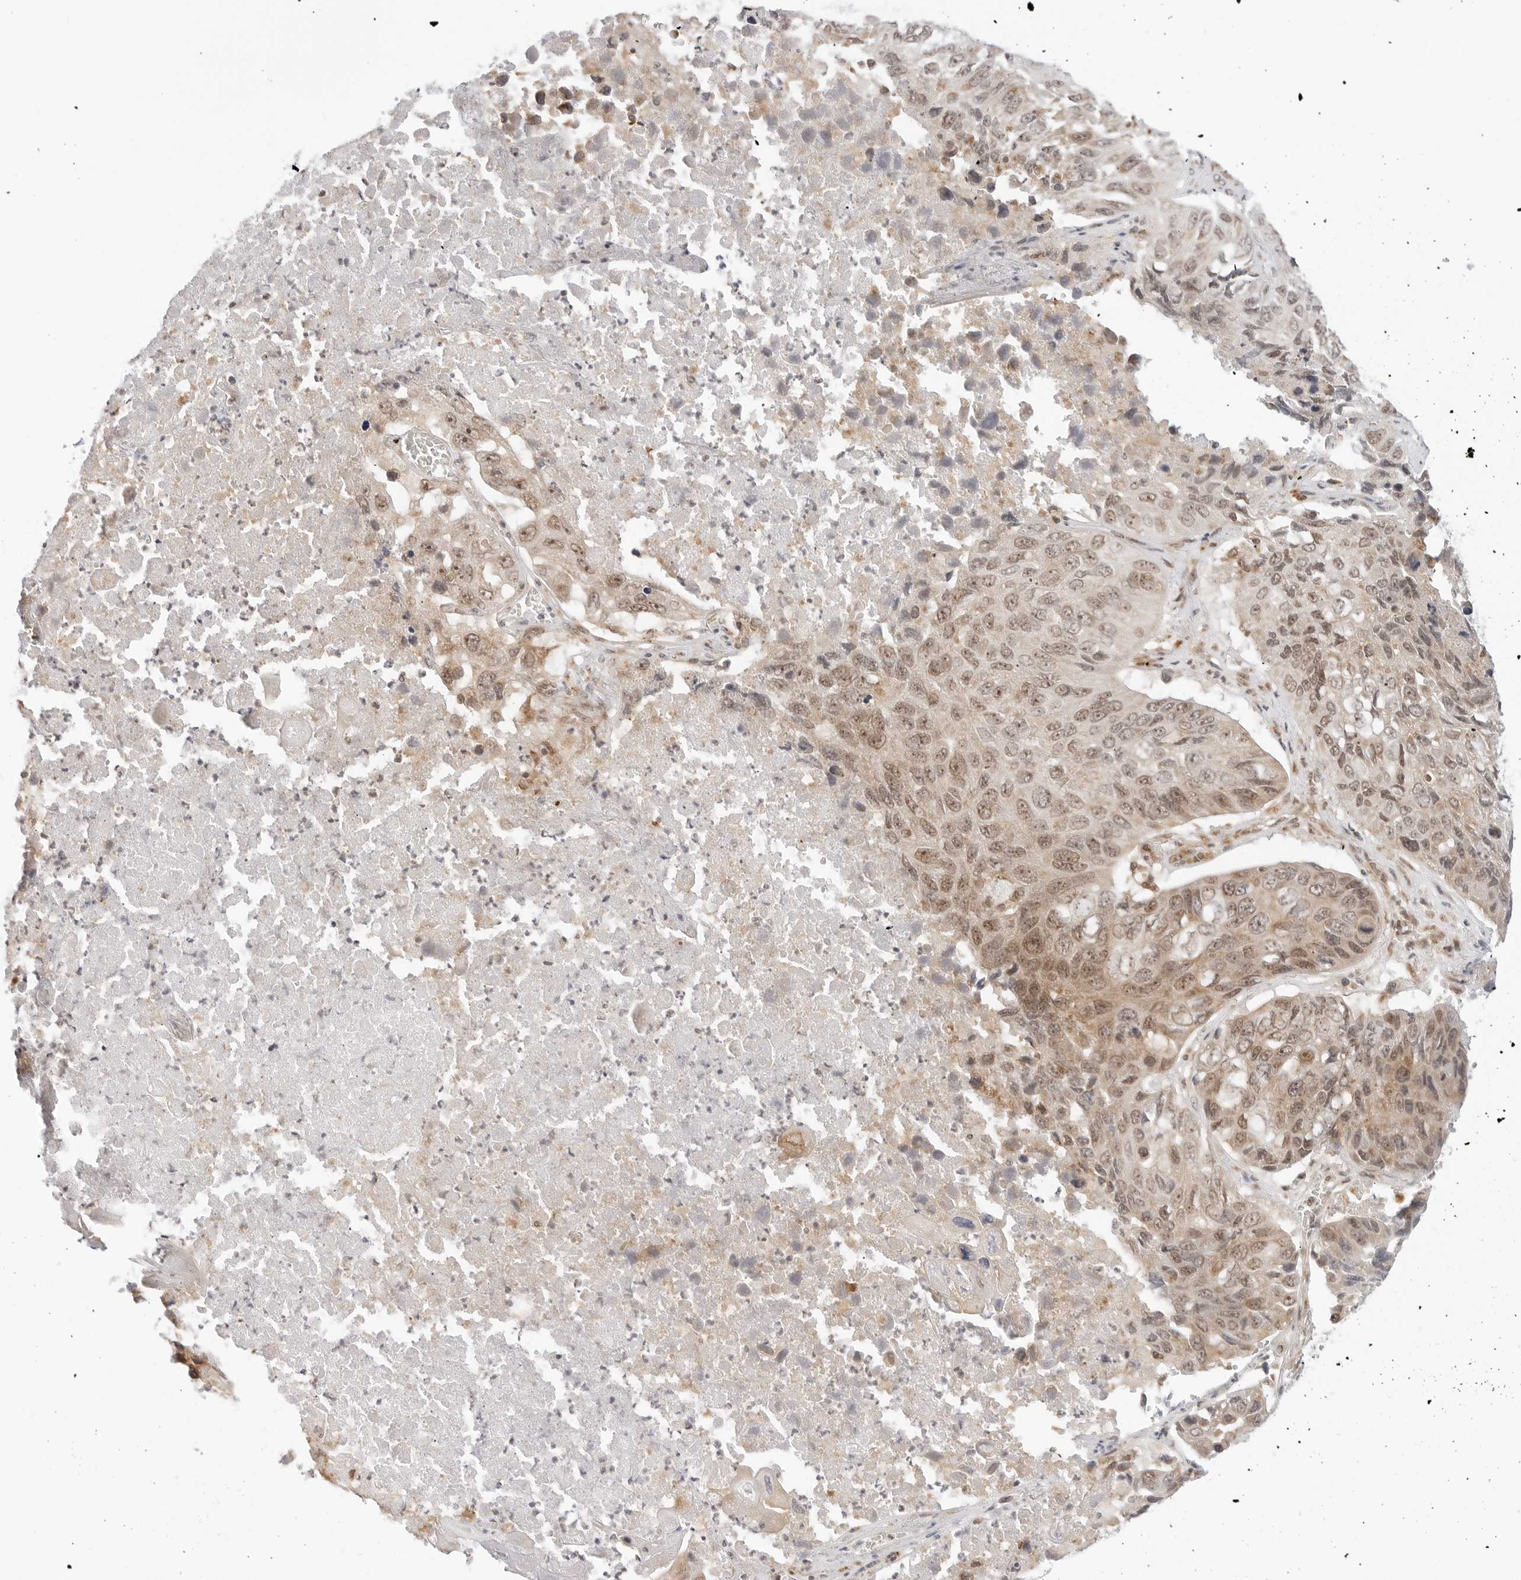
{"staining": {"intensity": "moderate", "quantity": ">75%", "location": "cytoplasmic/membranous,nuclear"}, "tissue": "lung cancer", "cell_type": "Tumor cells", "image_type": "cancer", "snomed": [{"axis": "morphology", "description": "Squamous cell carcinoma, NOS"}, {"axis": "topography", "description": "Lung"}], "caption": "Immunohistochemistry (IHC) photomicrograph of human lung squamous cell carcinoma stained for a protein (brown), which reveals medium levels of moderate cytoplasmic/membranous and nuclear staining in approximately >75% of tumor cells.", "gene": "POLR3GL", "patient": {"sex": "male", "age": 61}}